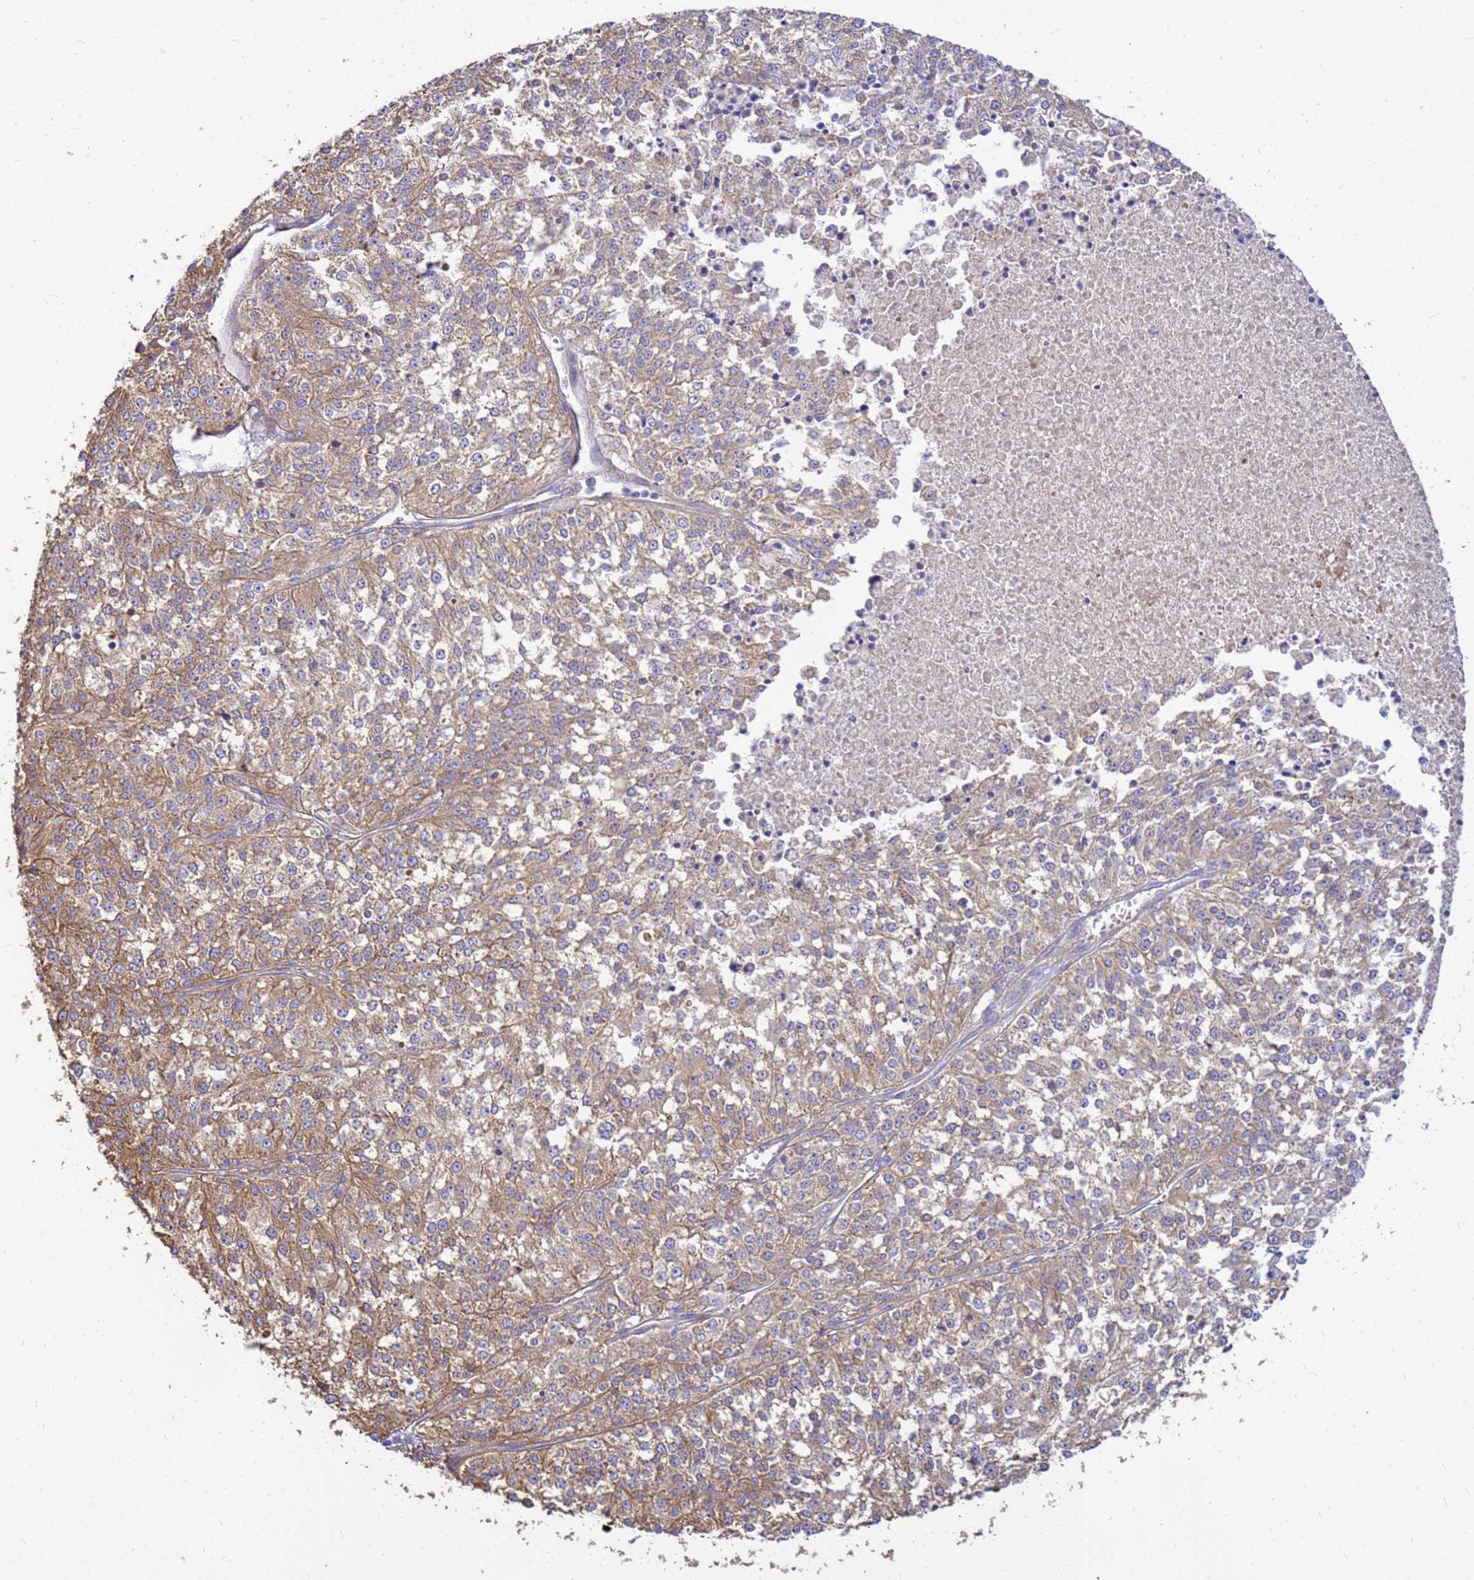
{"staining": {"intensity": "moderate", "quantity": ">75%", "location": "cytoplasmic/membranous"}, "tissue": "melanoma", "cell_type": "Tumor cells", "image_type": "cancer", "snomed": [{"axis": "morphology", "description": "Malignant melanoma, NOS"}, {"axis": "topography", "description": "Skin"}], "caption": "This photomicrograph exhibits IHC staining of human melanoma, with medium moderate cytoplasmic/membranous staining in about >75% of tumor cells.", "gene": "TUBB1", "patient": {"sex": "female", "age": 64}}